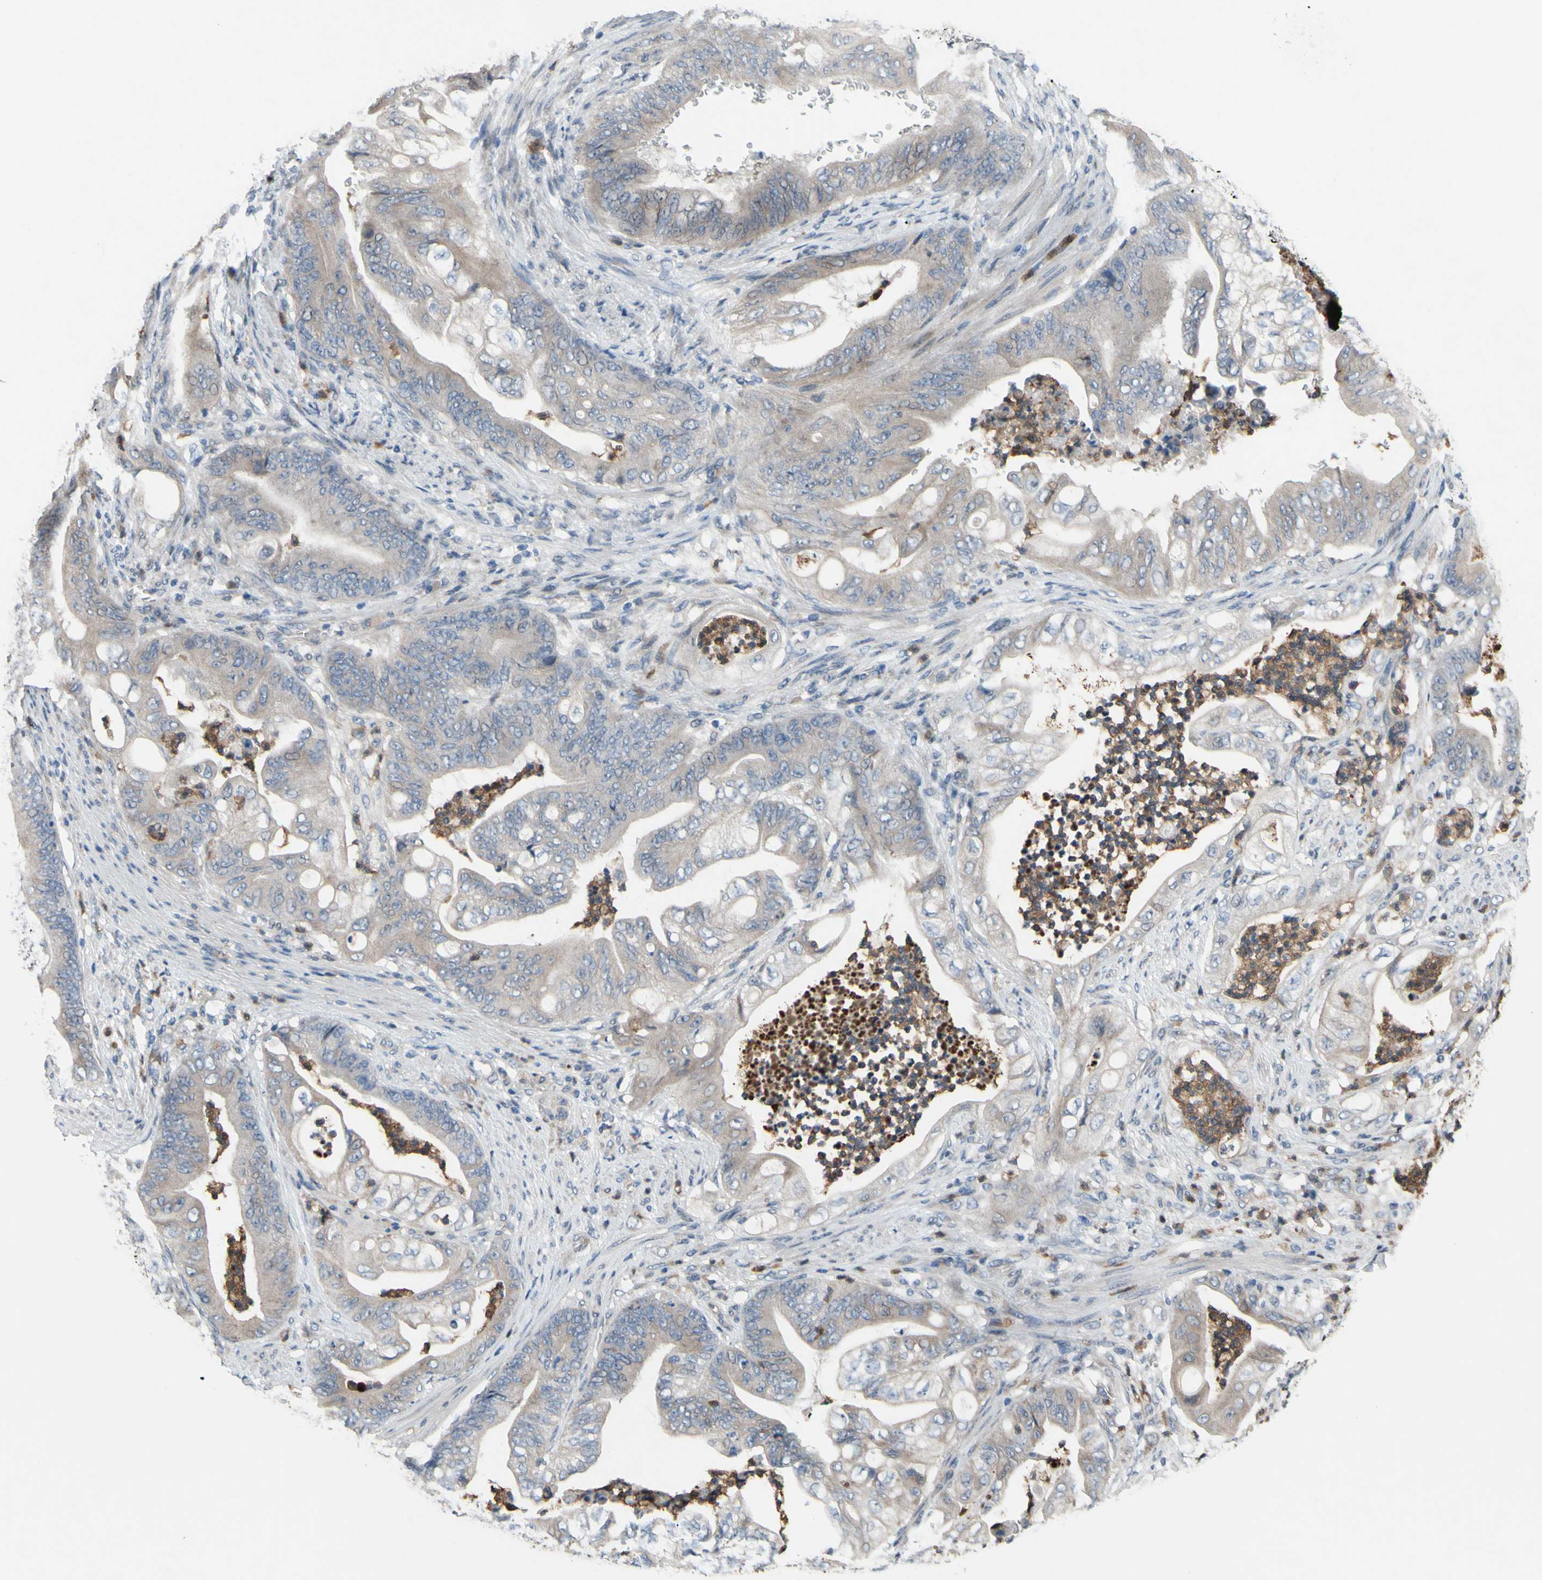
{"staining": {"intensity": "moderate", "quantity": ">75%", "location": "cytoplasmic/membranous"}, "tissue": "stomach cancer", "cell_type": "Tumor cells", "image_type": "cancer", "snomed": [{"axis": "morphology", "description": "Adenocarcinoma, NOS"}, {"axis": "topography", "description": "Stomach"}], "caption": "Protein analysis of adenocarcinoma (stomach) tissue reveals moderate cytoplasmic/membranous positivity in about >75% of tumor cells. The protein is shown in brown color, while the nuclei are stained blue.", "gene": "GRAMD2B", "patient": {"sex": "female", "age": 73}}